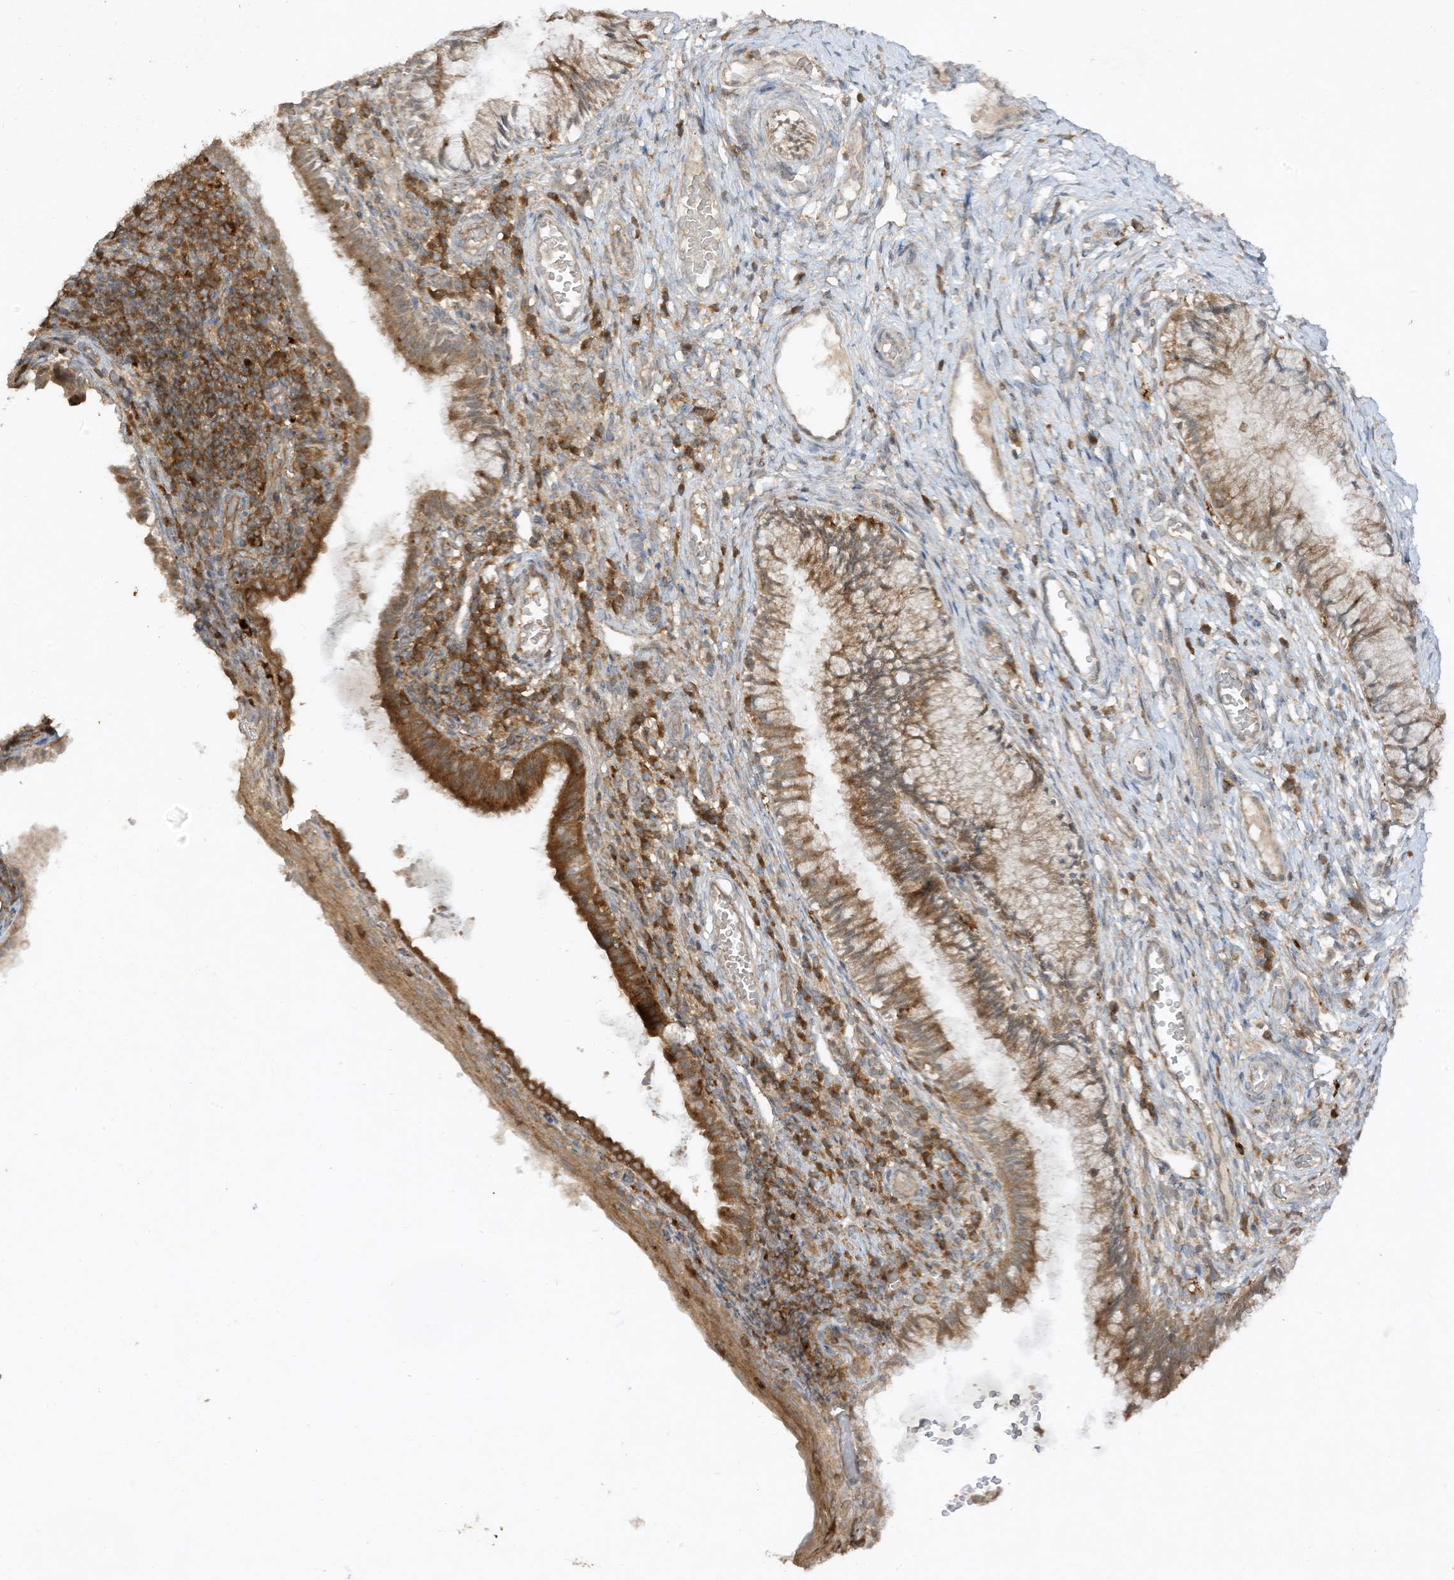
{"staining": {"intensity": "strong", "quantity": "25%-75%", "location": "cytoplasmic/membranous"}, "tissue": "cervix", "cell_type": "Glandular cells", "image_type": "normal", "snomed": [{"axis": "morphology", "description": "Normal tissue, NOS"}, {"axis": "topography", "description": "Cervix"}], "caption": "Immunohistochemical staining of unremarkable cervix displays high levels of strong cytoplasmic/membranous expression in approximately 25%-75% of glandular cells. (DAB = brown stain, brightfield microscopy at high magnification).", "gene": "LDAH", "patient": {"sex": "female", "age": 27}}